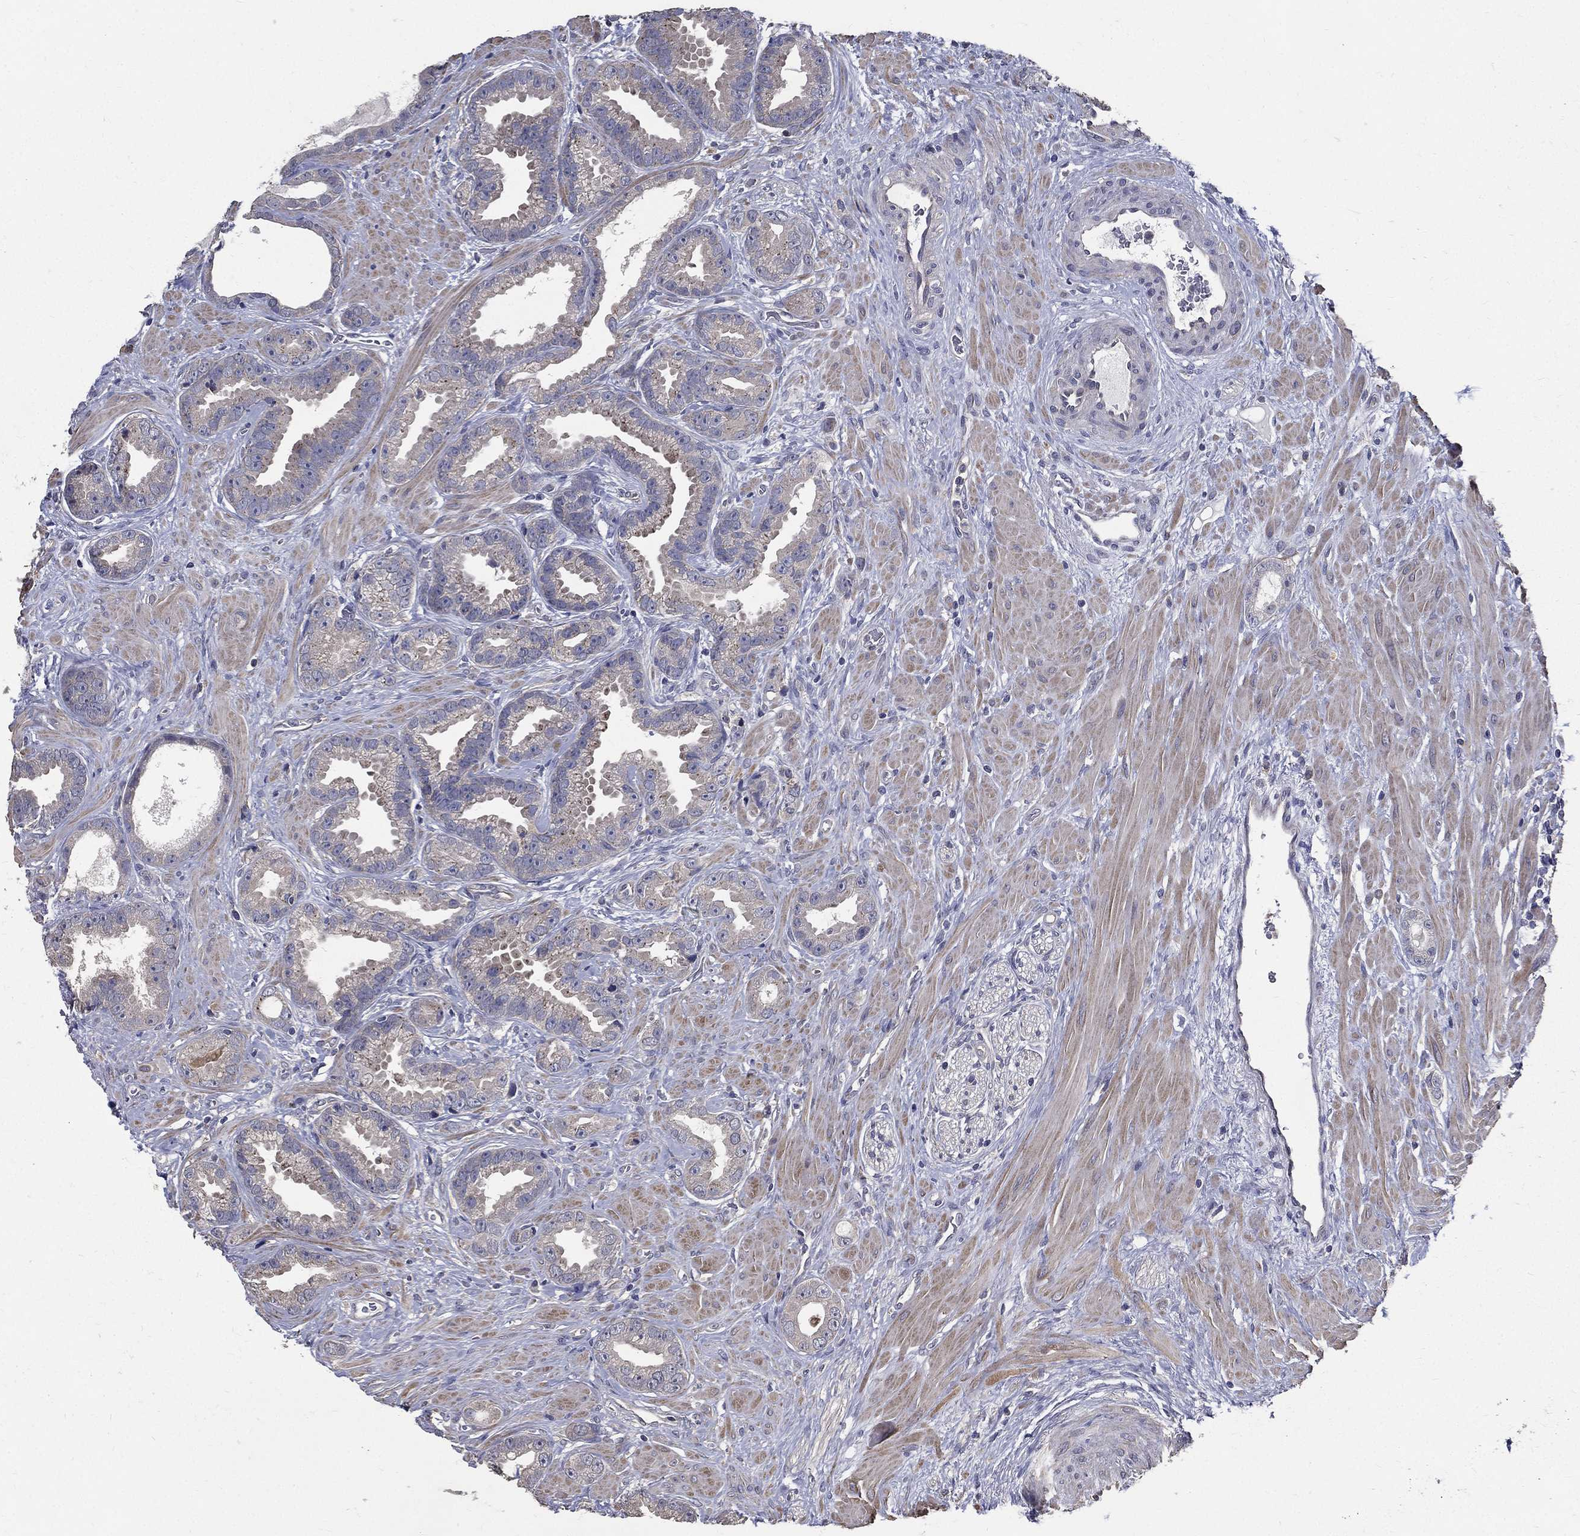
{"staining": {"intensity": "negative", "quantity": "none", "location": "none"}, "tissue": "prostate cancer", "cell_type": "Tumor cells", "image_type": "cancer", "snomed": [{"axis": "morphology", "description": "Adenocarcinoma, Low grade"}, {"axis": "topography", "description": "Prostate"}], "caption": "This is a micrograph of immunohistochemistry (IHC) staining of prostate cancer (adenocarcinoma (low-grade)), which shows no staining in tumor cells.", "gene": "SERPINB2", "patient": {"sex": "male", "age": 68}}